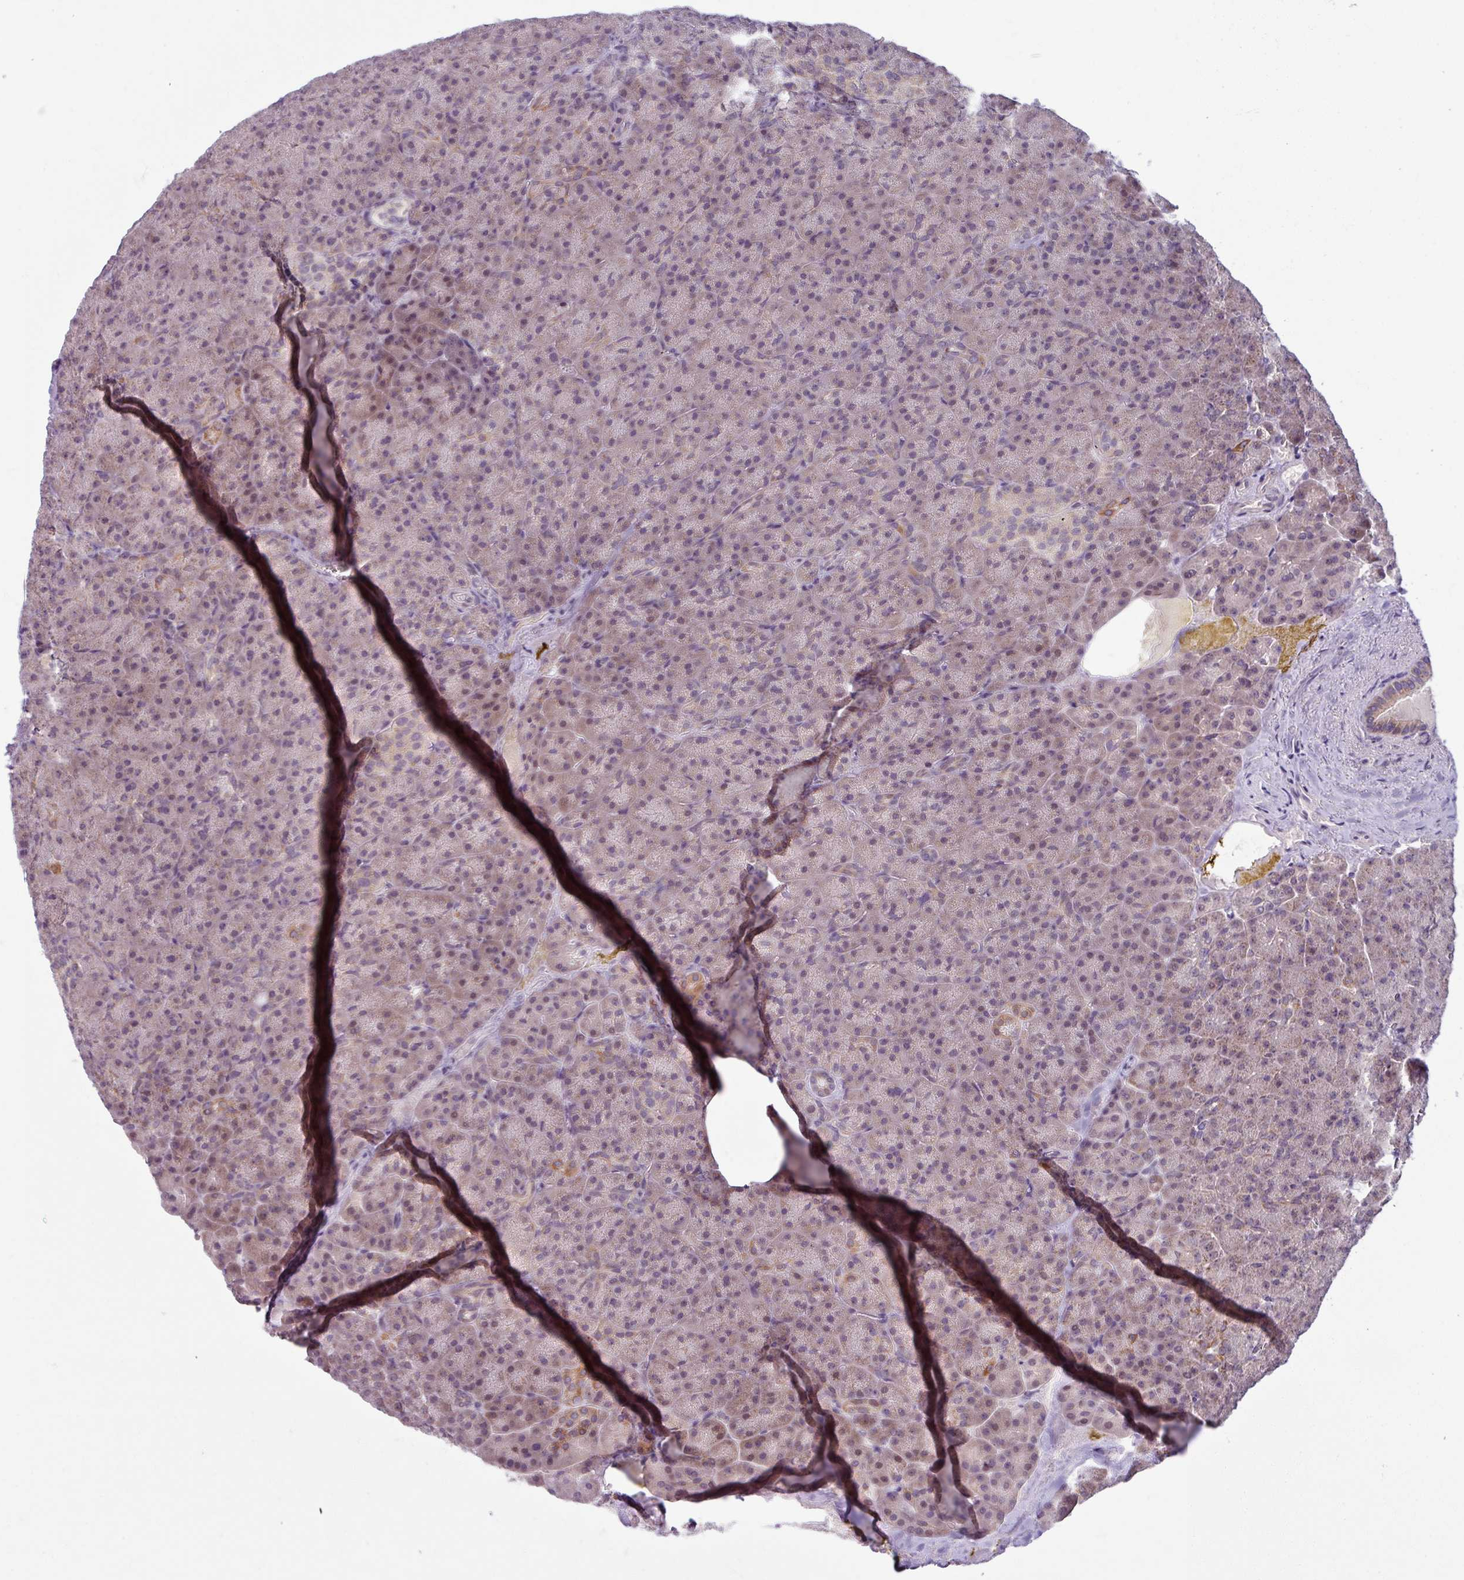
{"staining": {"intensity": "weak", "quantity": "25%-75%", "location": "cytoplasmic/membranous,nuclear"}, "tissue": "pancreas", "cell_type": "Exocrine glandular cells", "image_type": "normal", "snomed": [{"axis": "morphology", "description": "Normal tissue, NOS"}, {"axis": "topography", "description": "Pancreas"}], "caption": "Immunohistochemical staining of benign human pancreas exhibits low levels of weak cytoplasmic/membranous,nuclear staining in about 25%-75% of exocrine glandular cells. (Stains: DAB in brown, nuclei in blue, Microscopy: brightfield microscopy at high magnification).", "gene": "OGFOD3", "patient": {"sex": "female", "age": 74}}